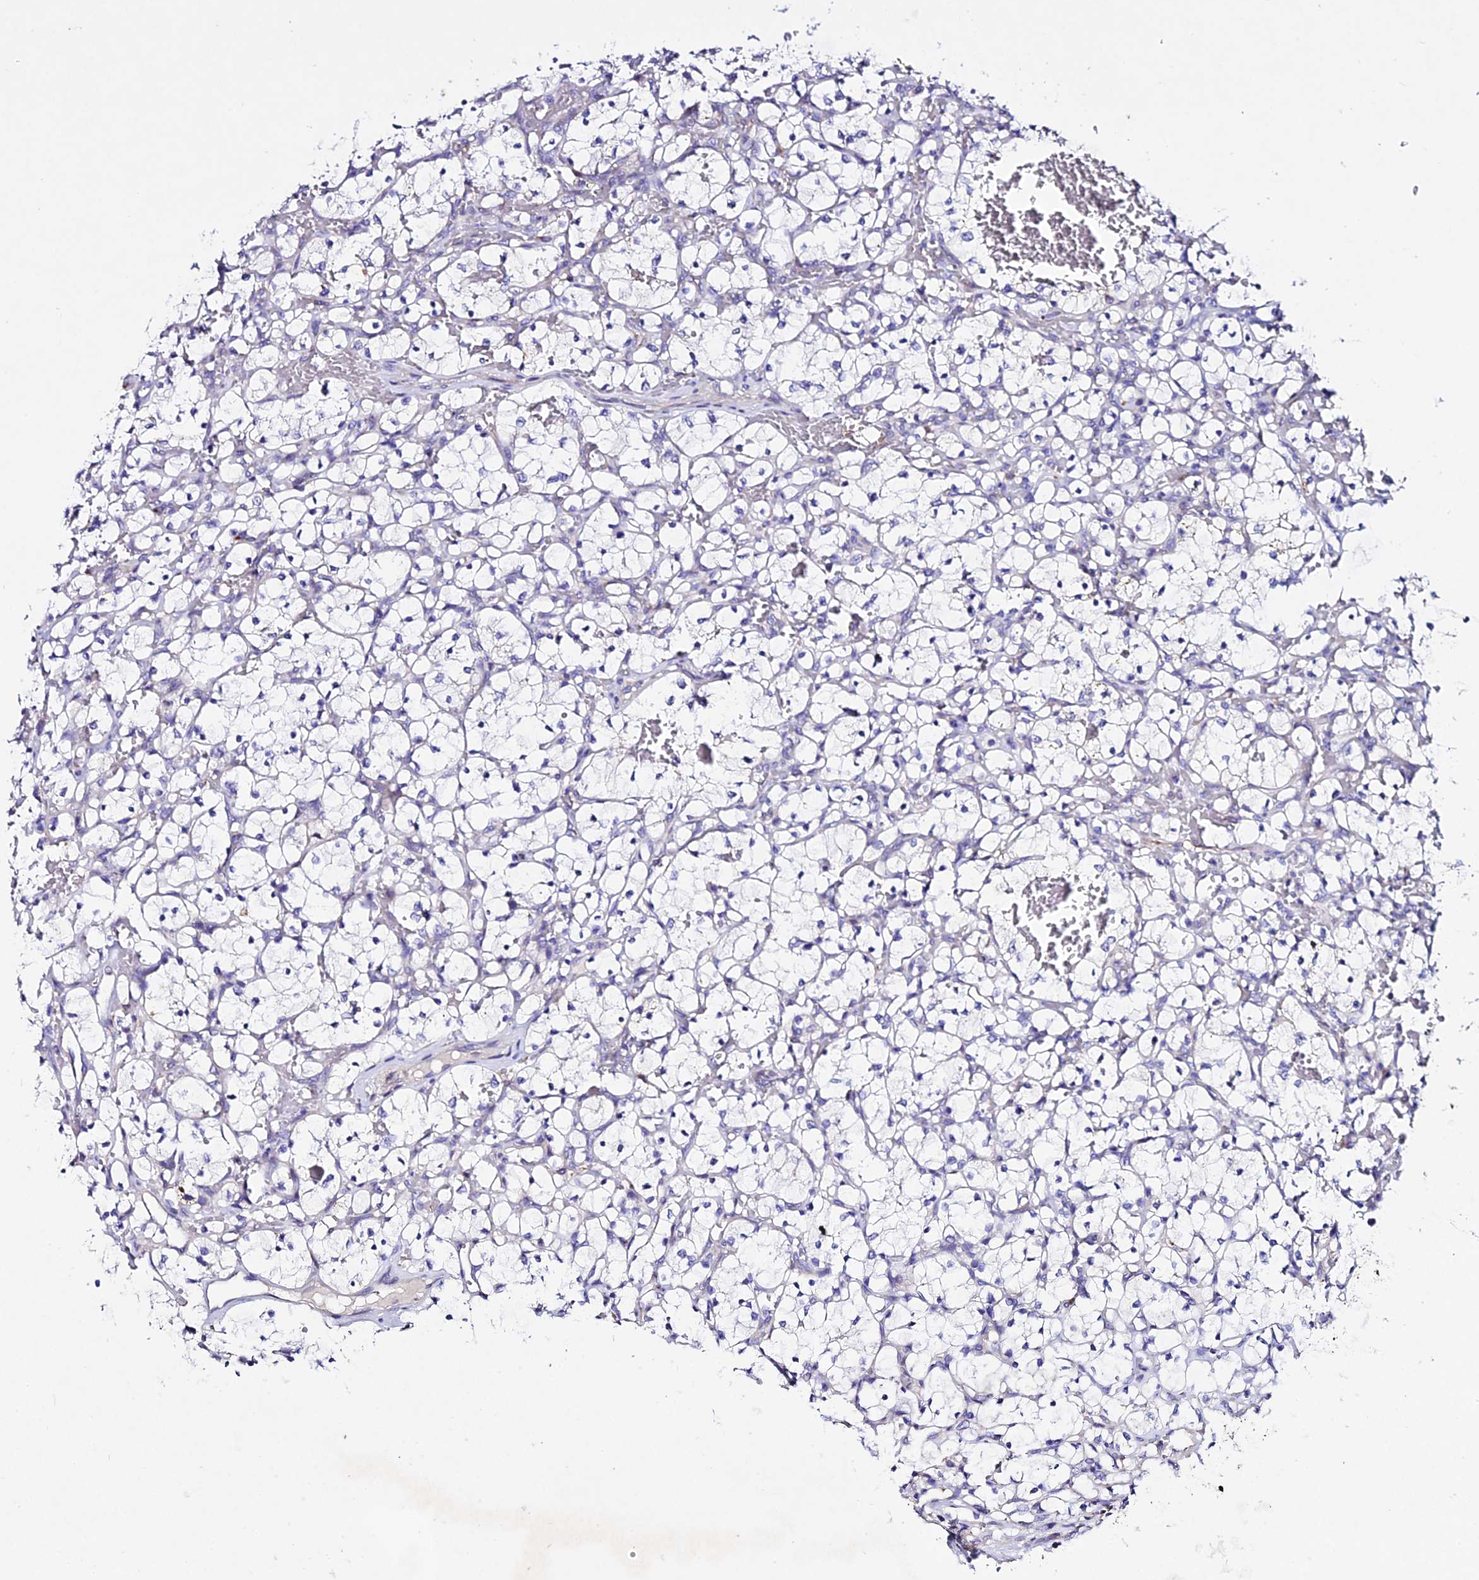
{"staining": {"intensity": "negative", "quantity": "none", "location": "none"}, "tissue": "renal cancer", "cell_type": "Tumor cells", "image_type": "cancer", "snomed": [{"axis": "morphology", "description": "Adenocarcinoma, NOS"}, {"axis": "topography", "description": "Kidney"}], "caption": "An immunohistochemistry photomicrograph of renal adenocarcinoma is shown. There is no staining in tumor cells of renal adenocarcinoma.", "gene": "OR51Q1", "patient": {"sex": "female", "age": 69}}